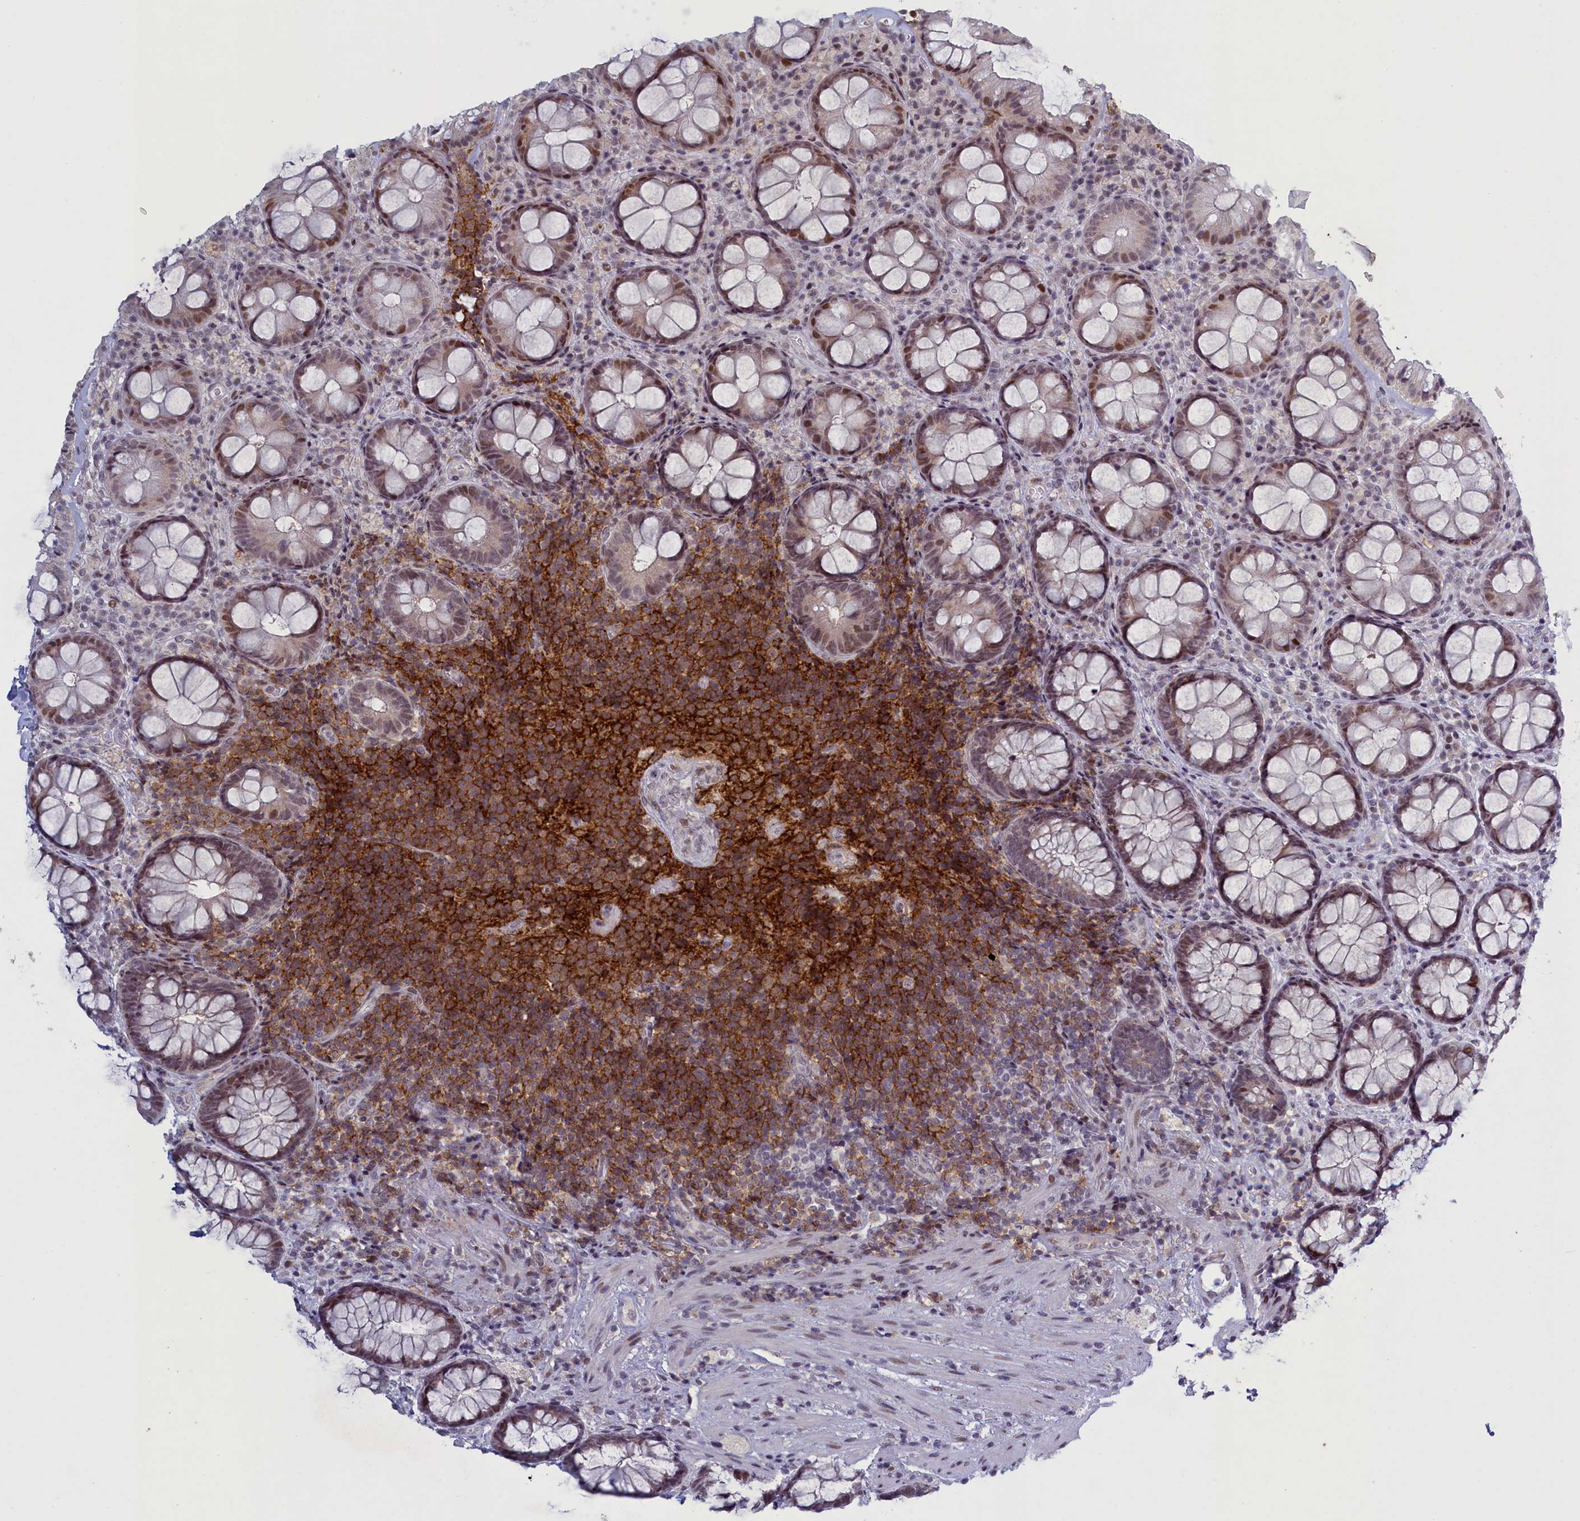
{"staining": {"intensity": "moderate", "quantity": "<25%", "location": "nuclear"}, "tissue": "rectum", "cell_type": "Glandular cells", "image_type": "normal", "snomed": [{"axis": "morphology", "description": "Normal tissue, NOS"}, {"axis": "topography", "description": "Rectum"}], "caption": "Unremarkable rectum exhibits moderate nuclear positivity in about <25% of glandular cells.", "gene": "ATF7IP2", "patient": {"sex": "male", "age": 83}}